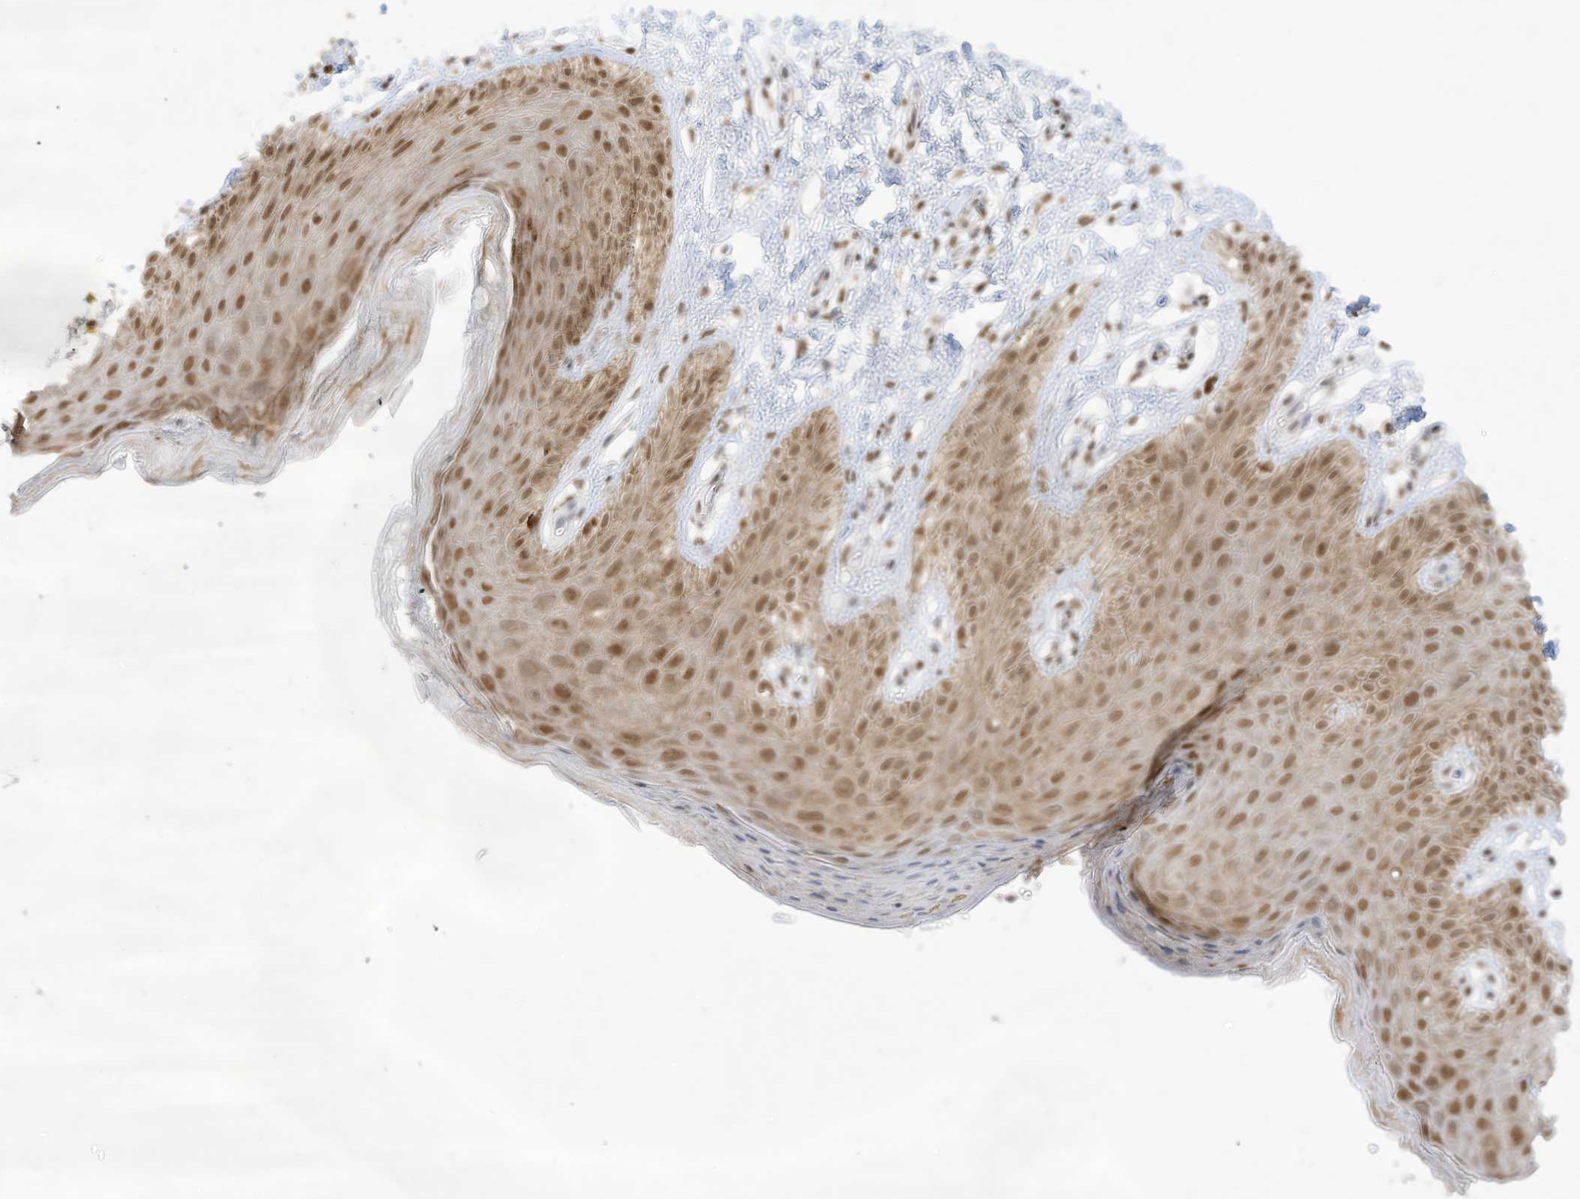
{"staining": {"intensity": "moderate", "quantity": ">75%", "location": "nuclear"}, "tissue": "skin", "cell_type": "Epidermal cells", "image_type": "normal", "snomed": [{"axis": "morphology", "description": "Normal tissue, NOS"}, {"axis": "topography", "description": "Anal"}], "caption": "IHC of benign skin displays medium levels of moderate nuclear expression in approximately >75% of epidermal cells.", "gene": "NHSL1", "patient": {"sex": "male", "age": 44}}